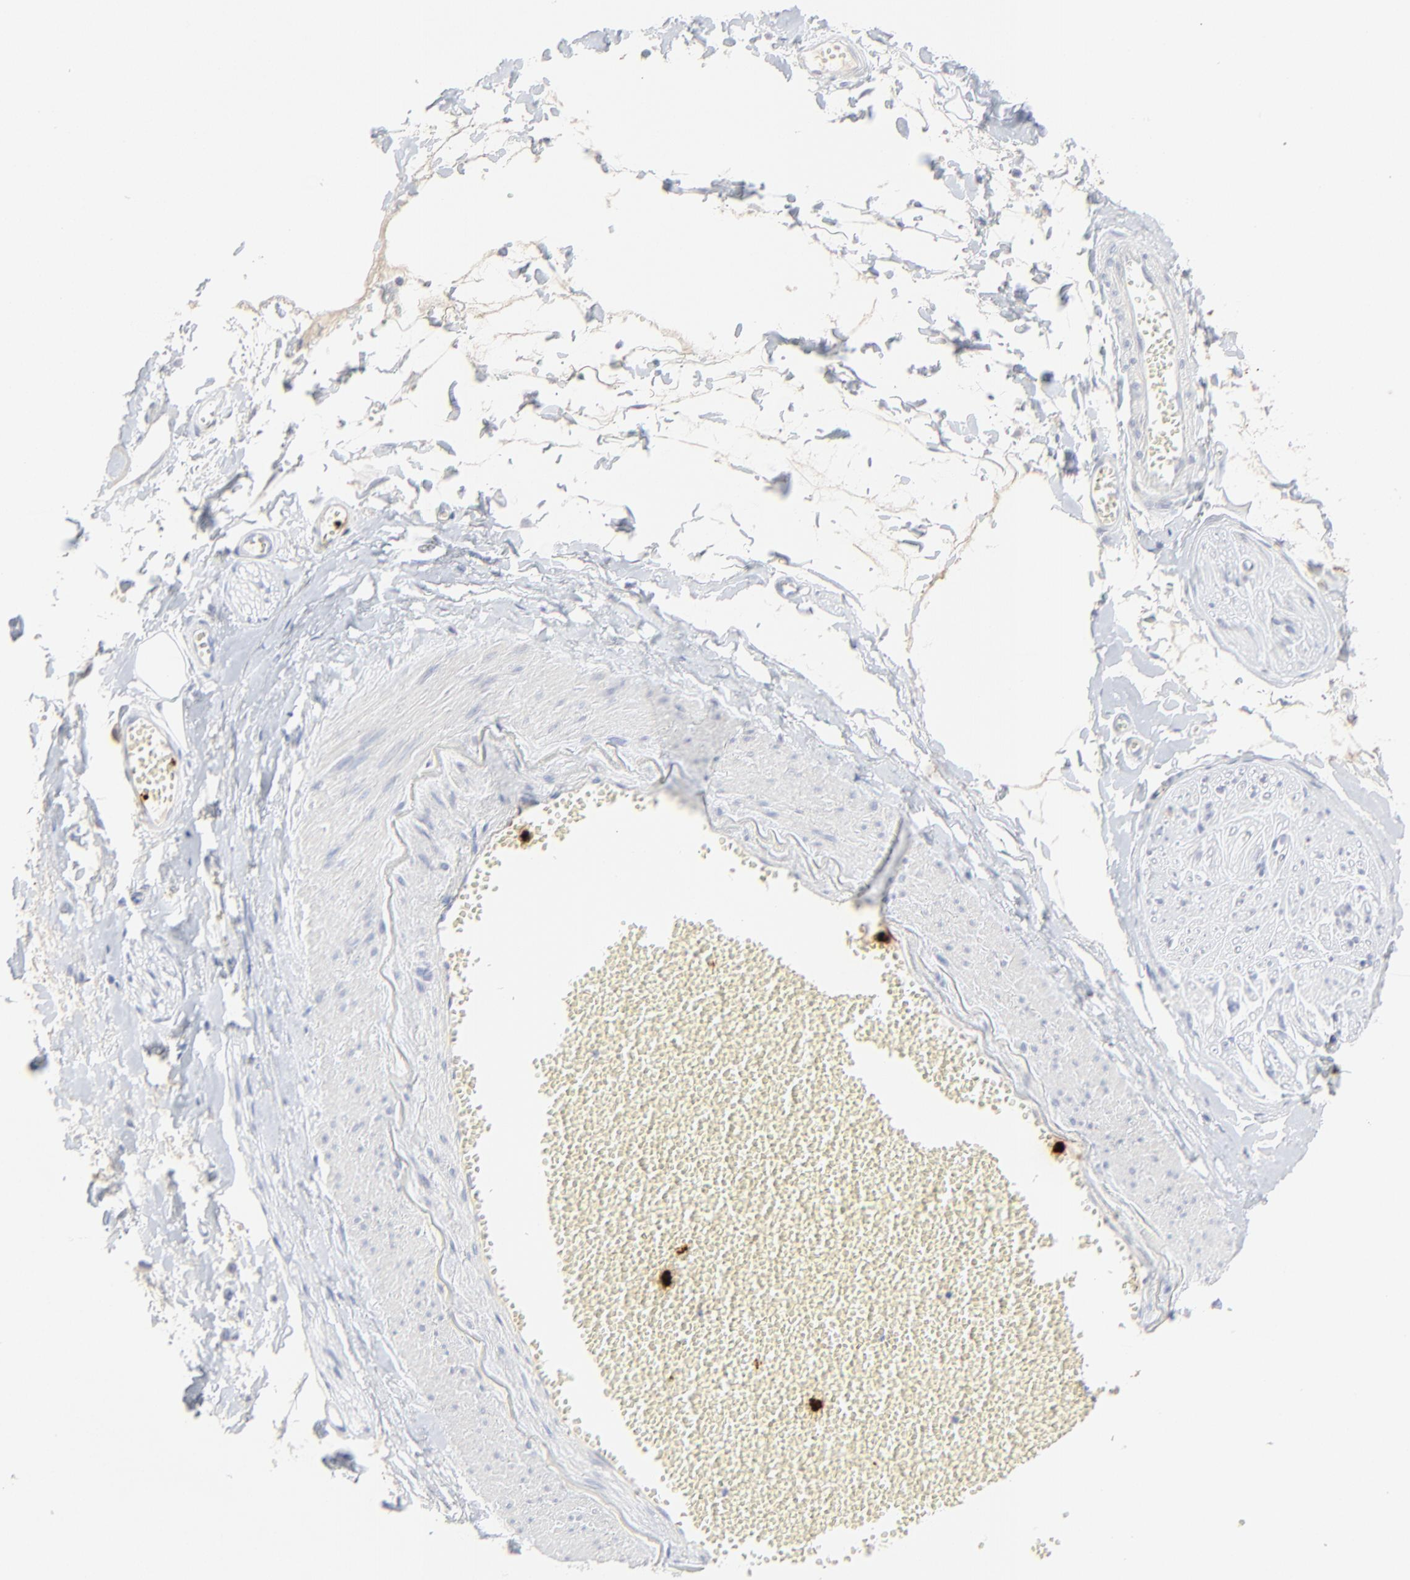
{"staining": {"intensity": "negative", "quantity": "none", "location": "none"}, "tissue": "adipose tissue", "cell_type": "Adipocytes", "image_type": "normal", "snomed": [{"axis": "morphology", "description": "Normal tissue, NOS"}, {"axis": "morphology", "description": "Inflammation, NOS"}, {"axis": "topography", "description": "Salivary gland"}, {"axis": "topography", "description": "Peripheral nerve tissue"}], "caption": "Immunohistochemistry (IHC) image of benign adipose tissue: human adipose tissue stained with DAB (3,3'-diaminobenzidine) displays no significant protein positivity in adipocytes.", "gene": "LCN2", "patient": {"sex": "female", "age": 75}}